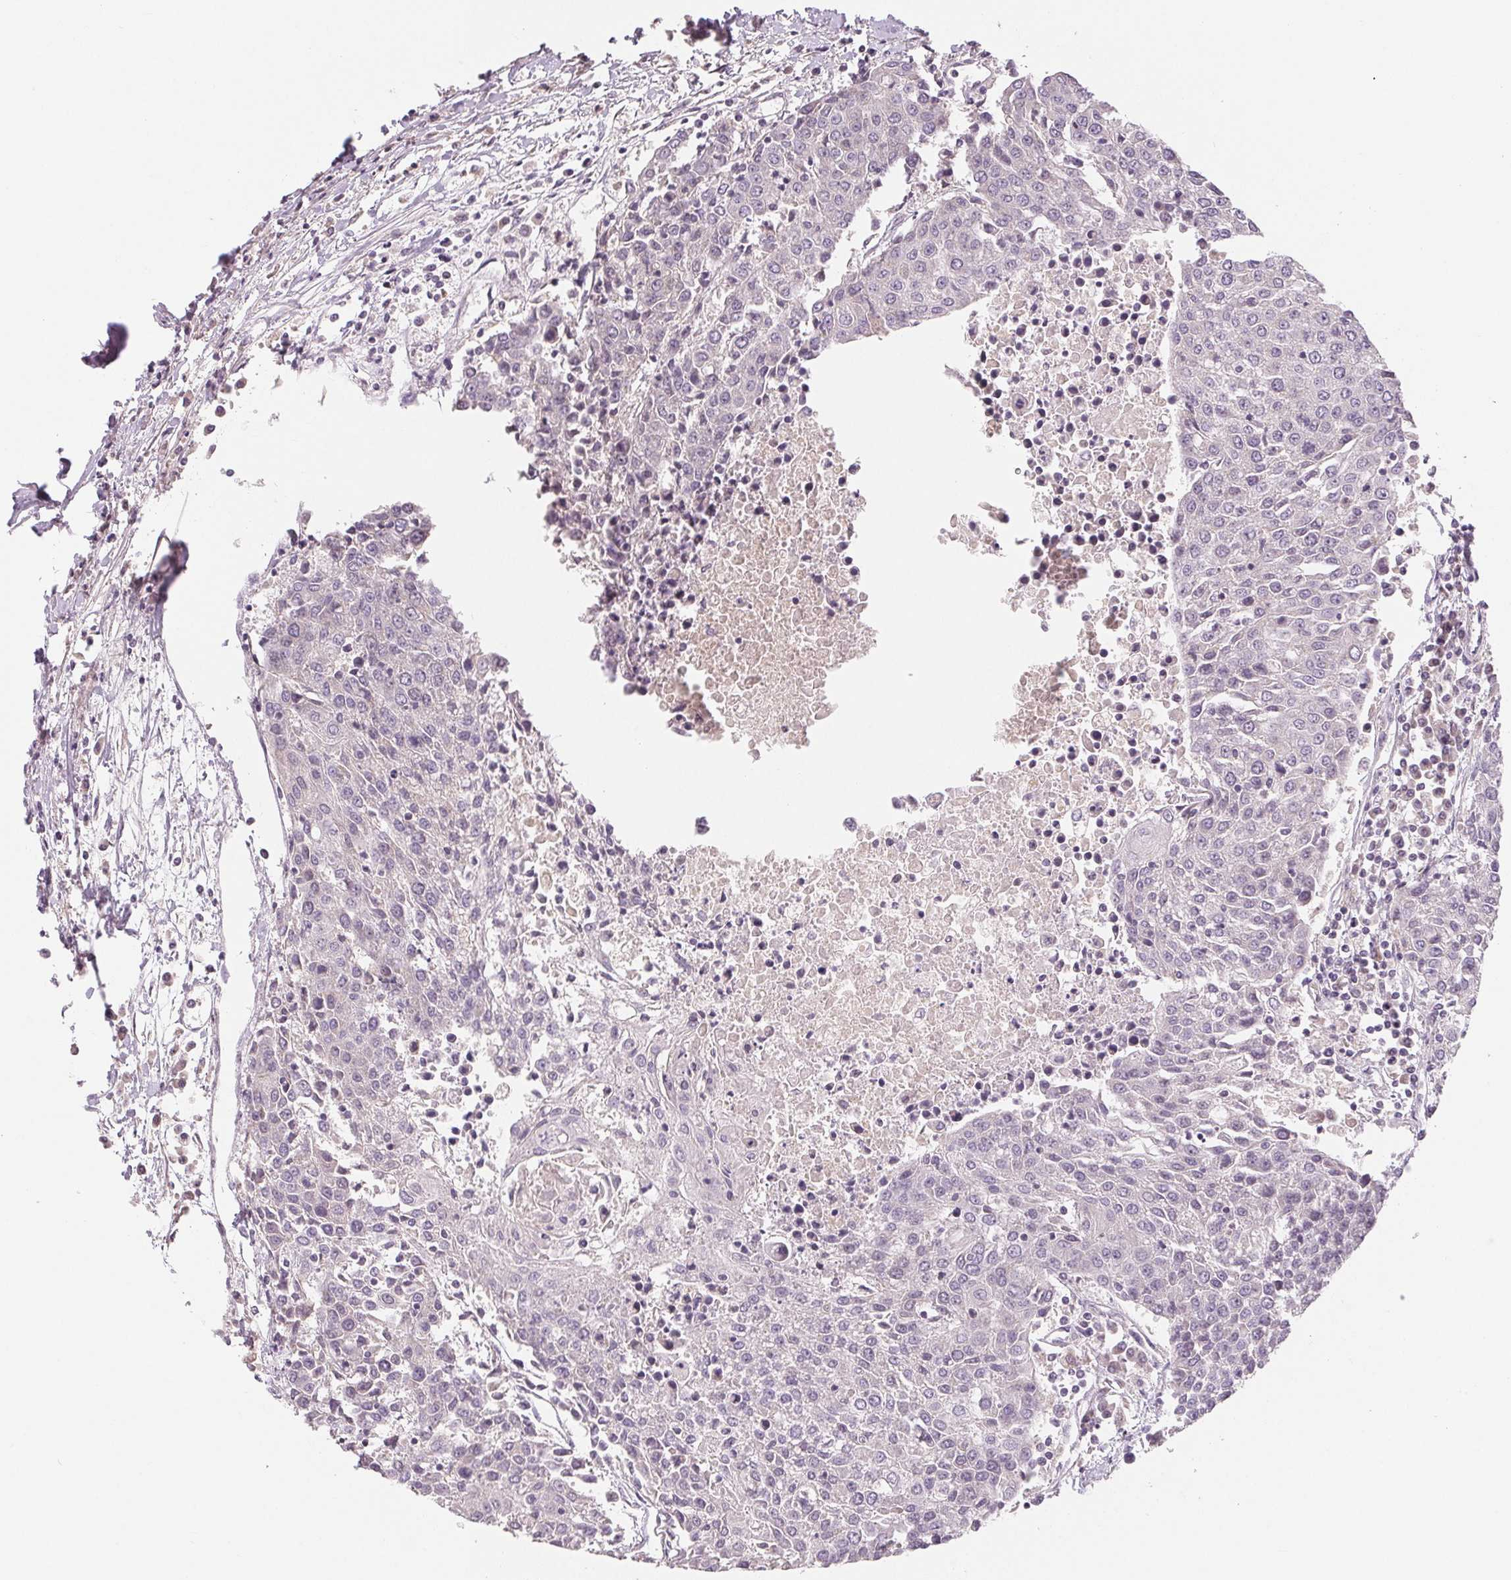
{"staining": {"intensity": "negative", "quantity": "none", "location": "none"}, "tissue": "urothelial cancer", "cell_type": "Tumor cells", "image_type": "cancer", "snomed": [{"axis": "morphology", "description": "Urothelial carcinoma, High grade"}, {"axis": "topography", "description": "Urinary bladder"}], "caption": "Immunohistochemistry (IHC) image of human urothelial carcinoma (high-grade) stained for a protein (brown), which exhibits no expression in tumor cells. The staining is performed using DAB brown chromogen with nuclei counter-stained in using hematoxylin.", "gene": "AQP8", "patient": {"sex": "female", "age": 85}}